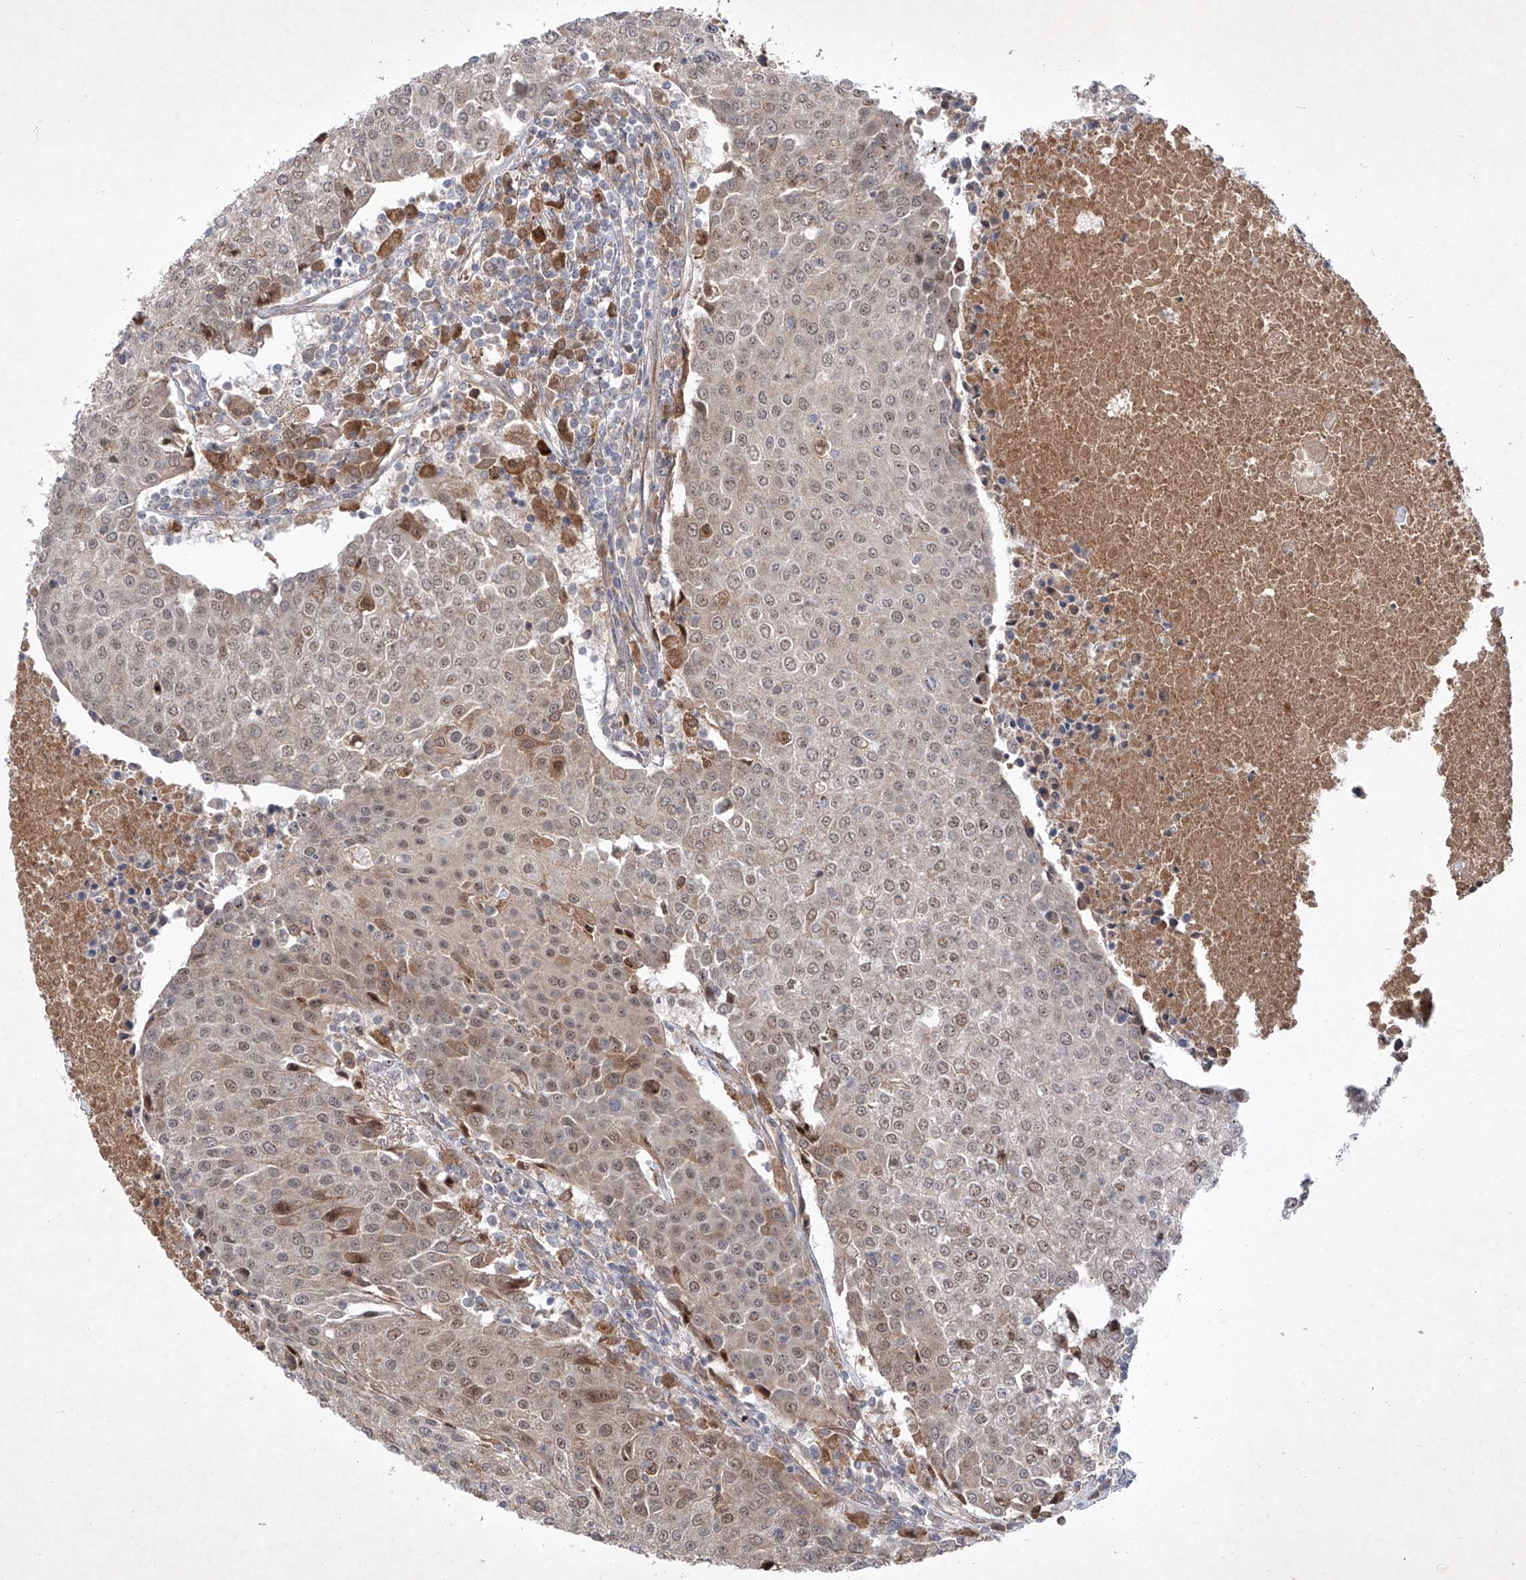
{"staining": {"intensity": "weak", "quantity": ">75%", "location": "cytoplasmic/membranous,nuclear"}, "tissue": "urothelial cancer", "cell_type": "Tumor cells", "image_type": "cancer", "snomed": [{"axis": "morphology", "description": "Urothelial carcinoma, High grade"}, {"axis": "topography", "description": "Urinary bladder"}], "caption": "Brown immunohistochemical staining in urothelial cancer reveals weak cytoplasmic/membranous and nuclear positivity in about >75% of tumor cells.", "gene": "FAM135A", "patient": {"sex": "female", "age": 85}}